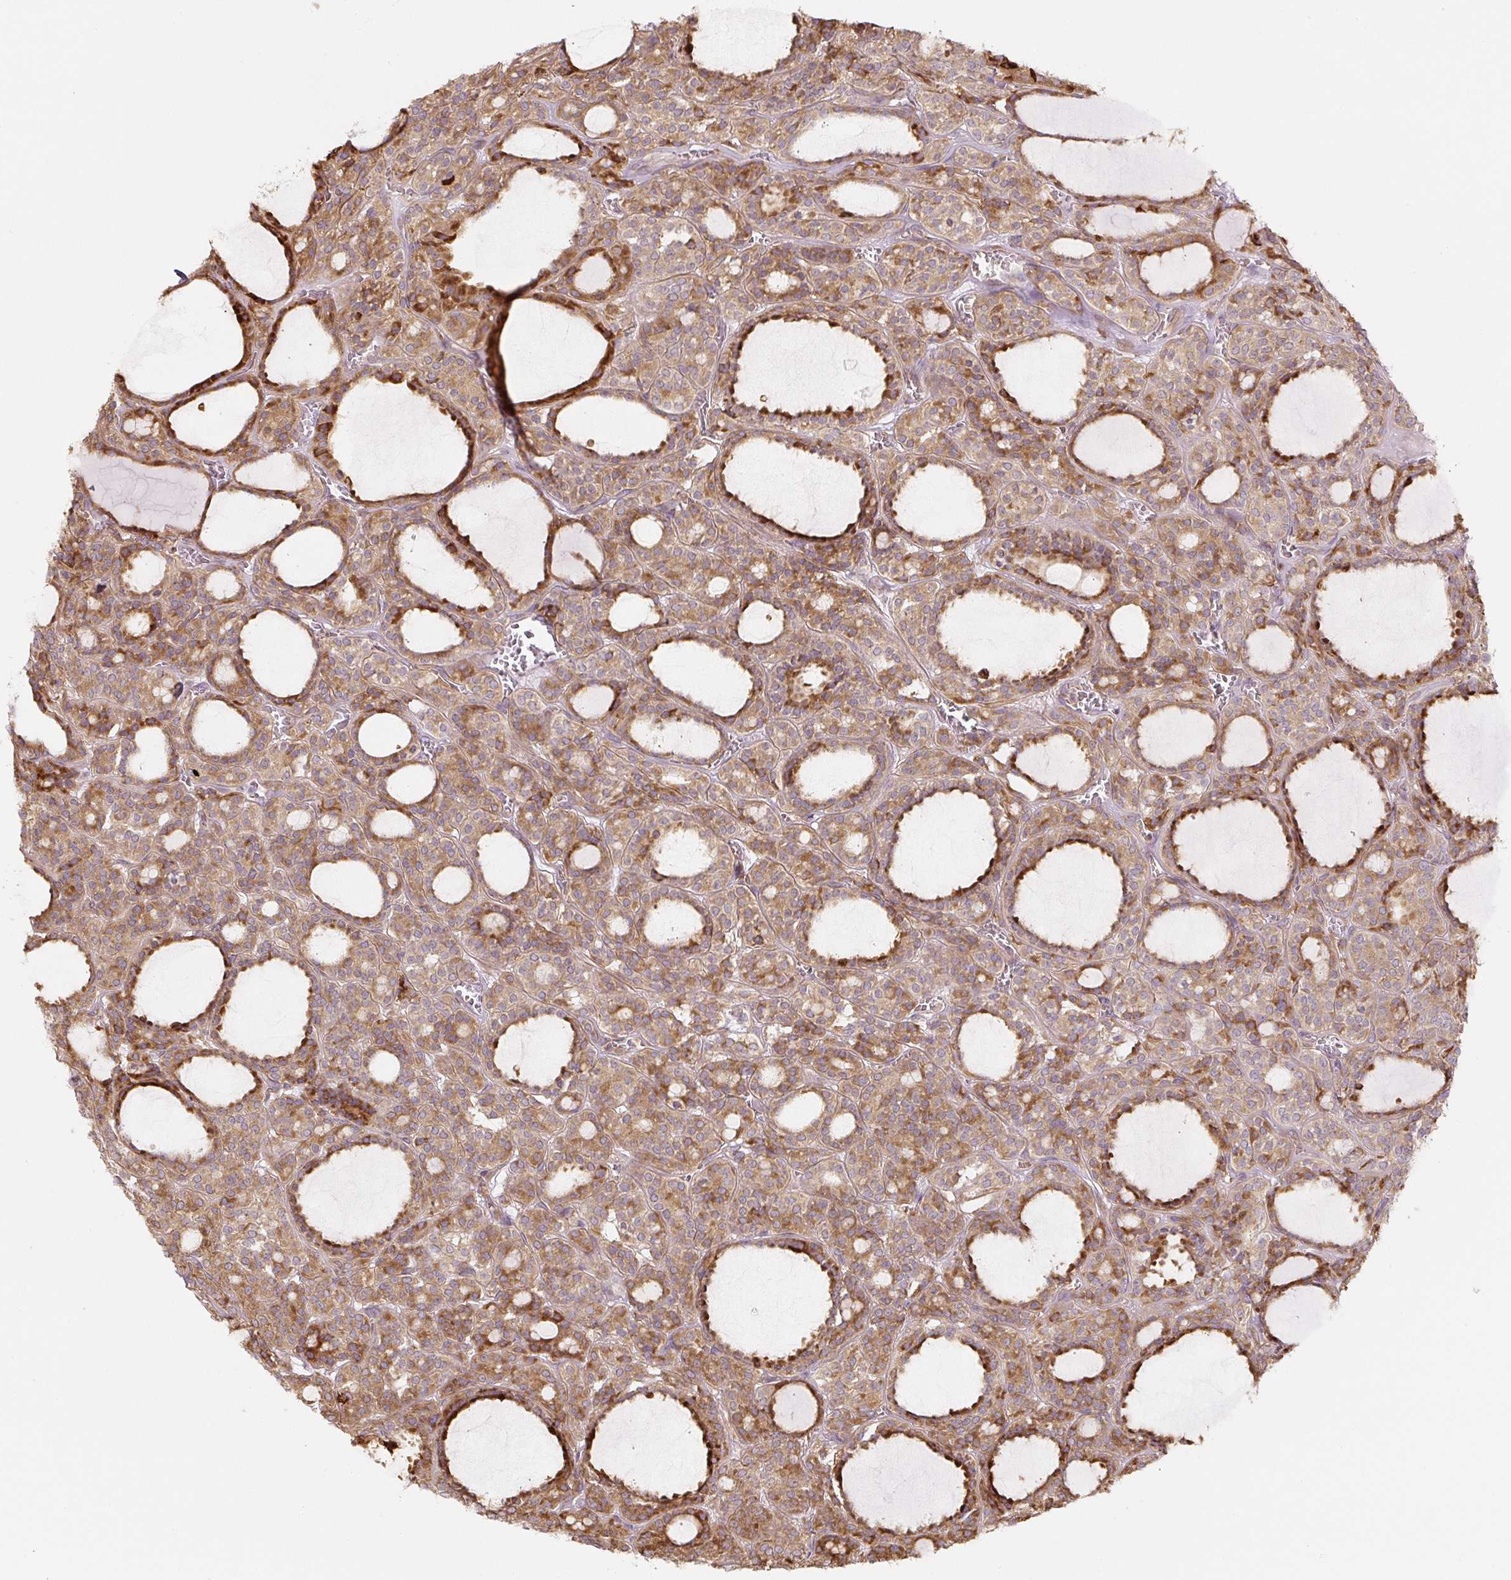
{"staining": {"intensity": "moderate", "quantity": ">75%", "location": "cytoplasmic/membranous"}, "tissue": "thyroid cancer", "cell_type": "Tumor cells", "image_type": "cancer", "snomed": [{"axis": "morphology", "description": "Follicular adenoma carcinoma, NOS"}, {"axis": "topography", "description": "Thyroid gland"}], "caption": "Follicular adenoma carcinoma (thyroid) tissue demonstrates moderate cytoplasmic/membranous expression in about >75% of tumor cells, visualized by immunohistochemistry.", "gene": "RASA1", "patient": {"sex": "female", "age": 63}}